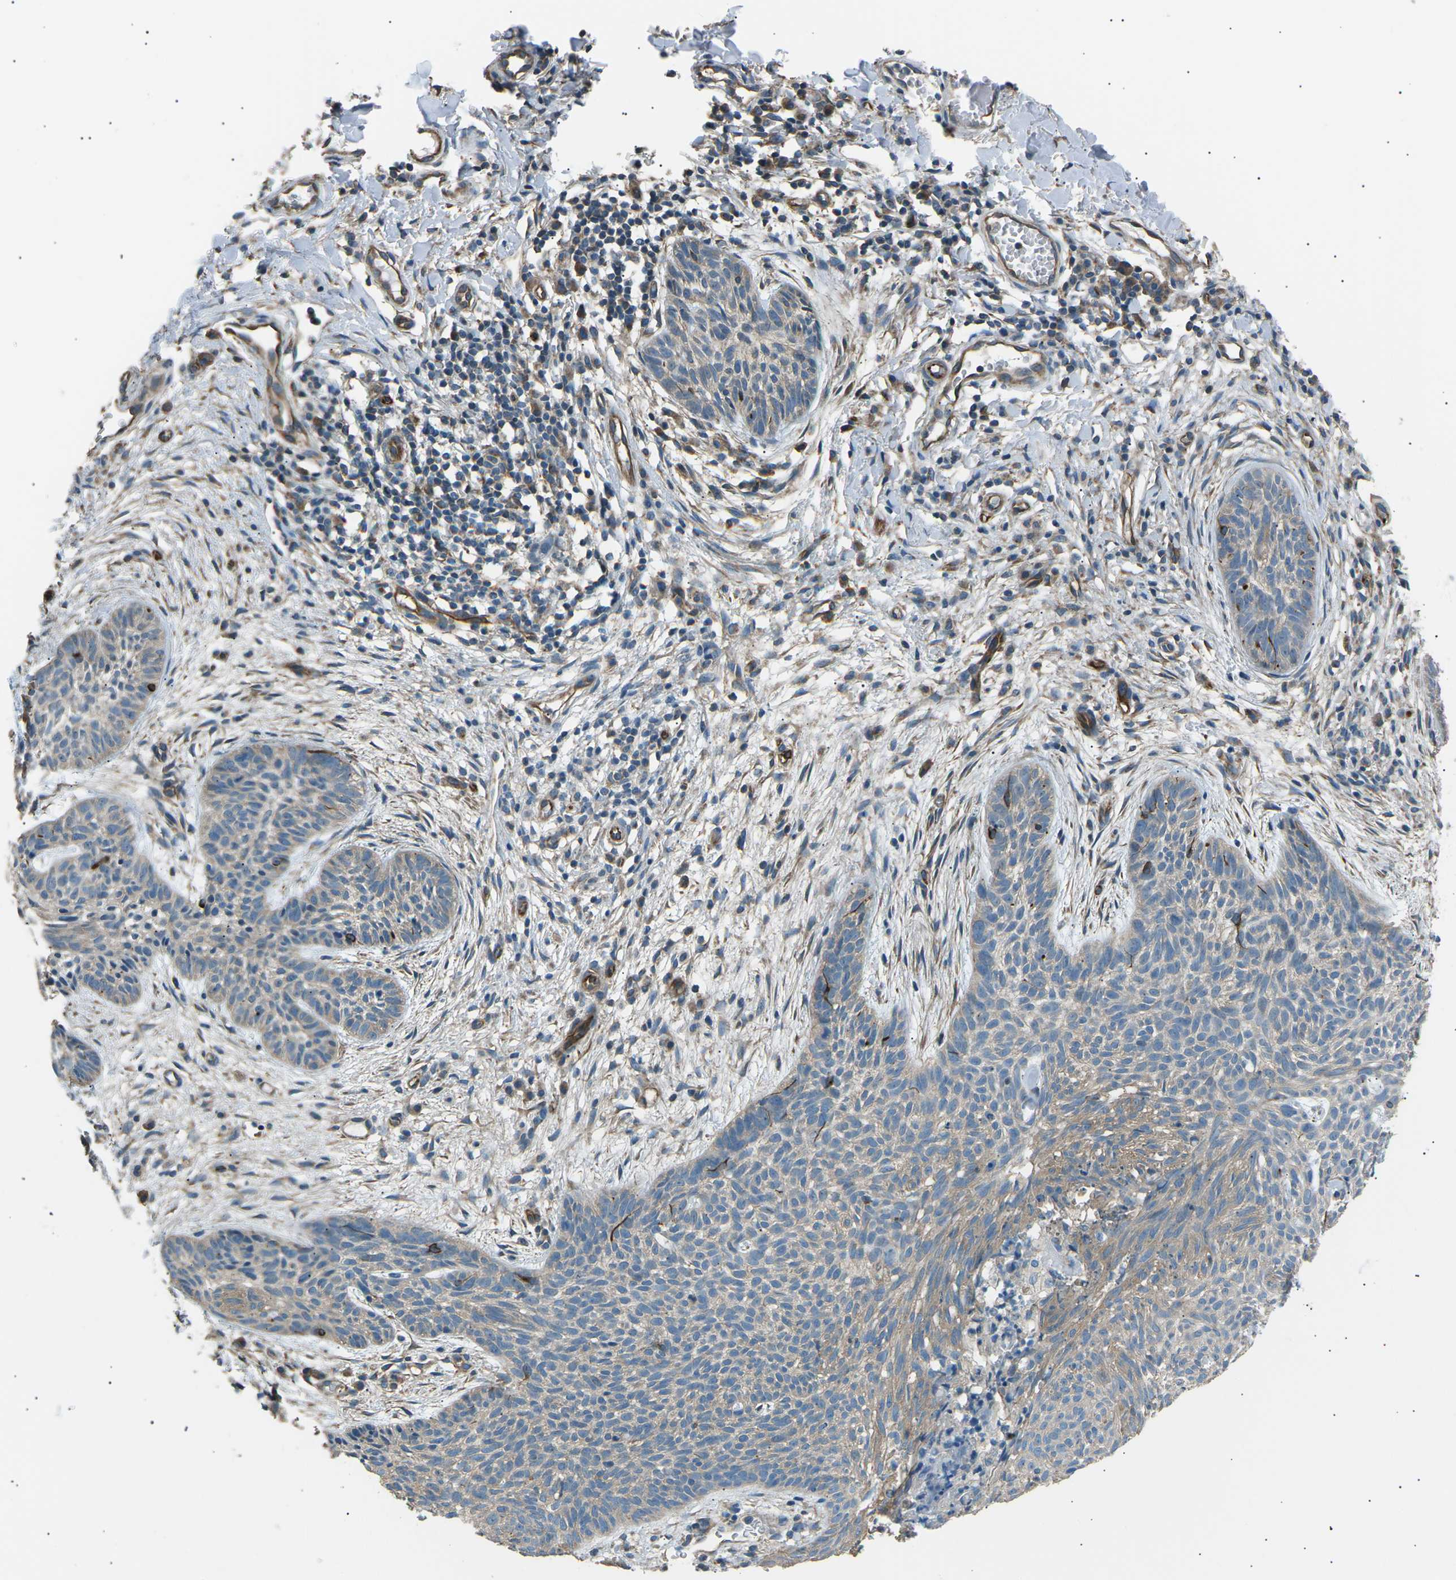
{"staining": {"intensity": "weak", "quantity": "25%-75%", "location": "cytoplasmic/membranous"}, "tissue": "skin cancer", "cell_type": "Tumor cells", "image_type": "cancer", "snomed": [{"axis": "morphology", "description": "Basal cell carcinoma"}, {"axis": "topography", "description": "Skin"}], "caption": "Skin cancer (basal cell carcinoma) stained with immunohistochemistry (IHC) exhibits weak cytoplasmic/membranous positivity in about 25%-75% of tumor cells.", "gene": "SLK", "patient": {"sex": "female", "age": 59}}